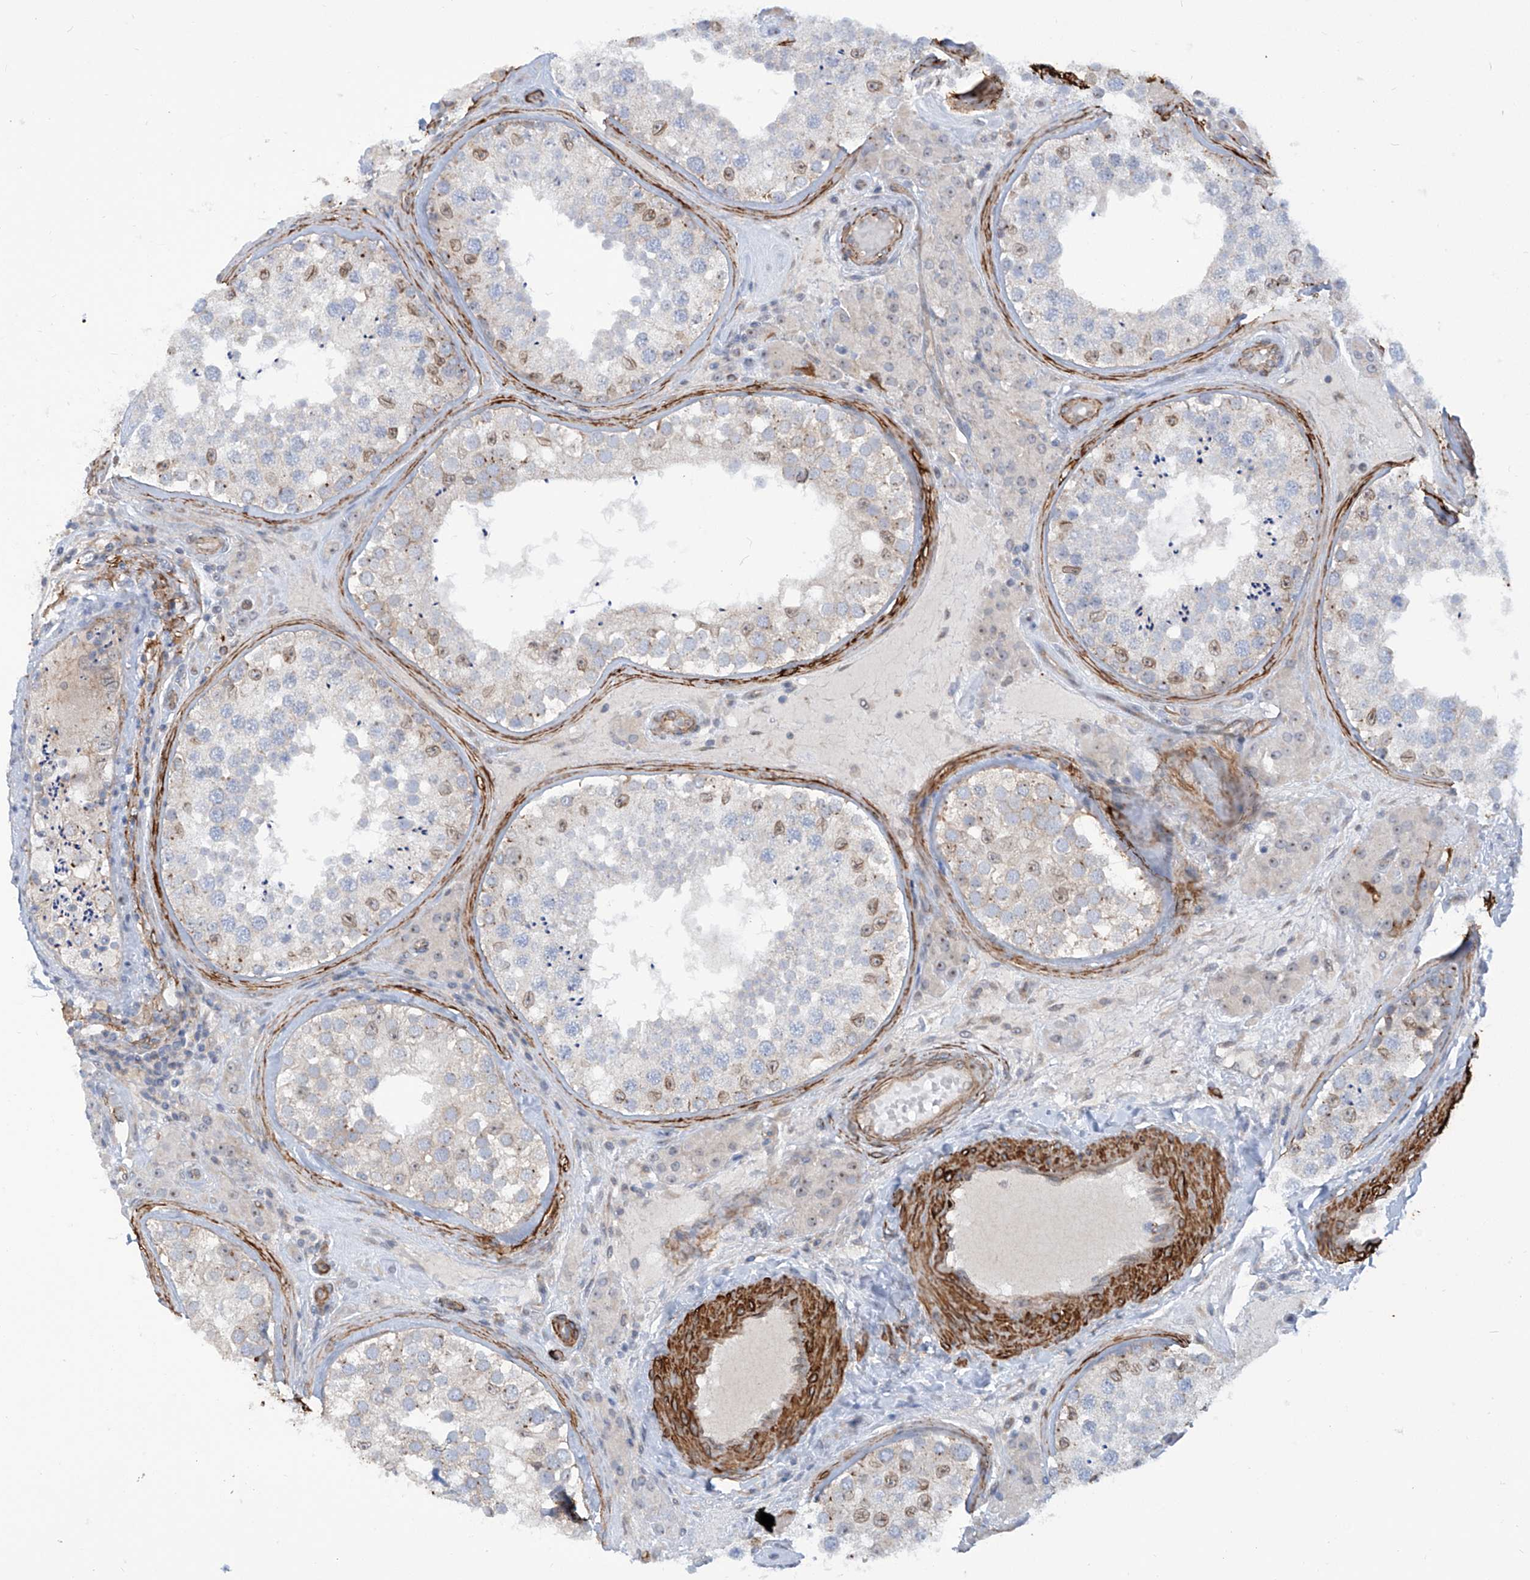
{"staining": {"intensity": "moderate", "quantity": "<25%", "location": "cytoplasmic/membranous,nuclear"}, "tissue": "testis", "cell_type": "Cells in seminiferous ducts", "image_type": "normal", "snomed": [{"axis": "morphology", "description": "Normal tissue, NOS"}, {"axis": "topography", "description": "Testis"}], "caption": "Immunohistochemical staining of normal testis reveals low levels of moderate cytoplasmic/membranous,nuclear expression in about <25% of cells in seminiferous ducts.", "gene": "ZNF490", "patient": {"sex": "male", "age": 46}}